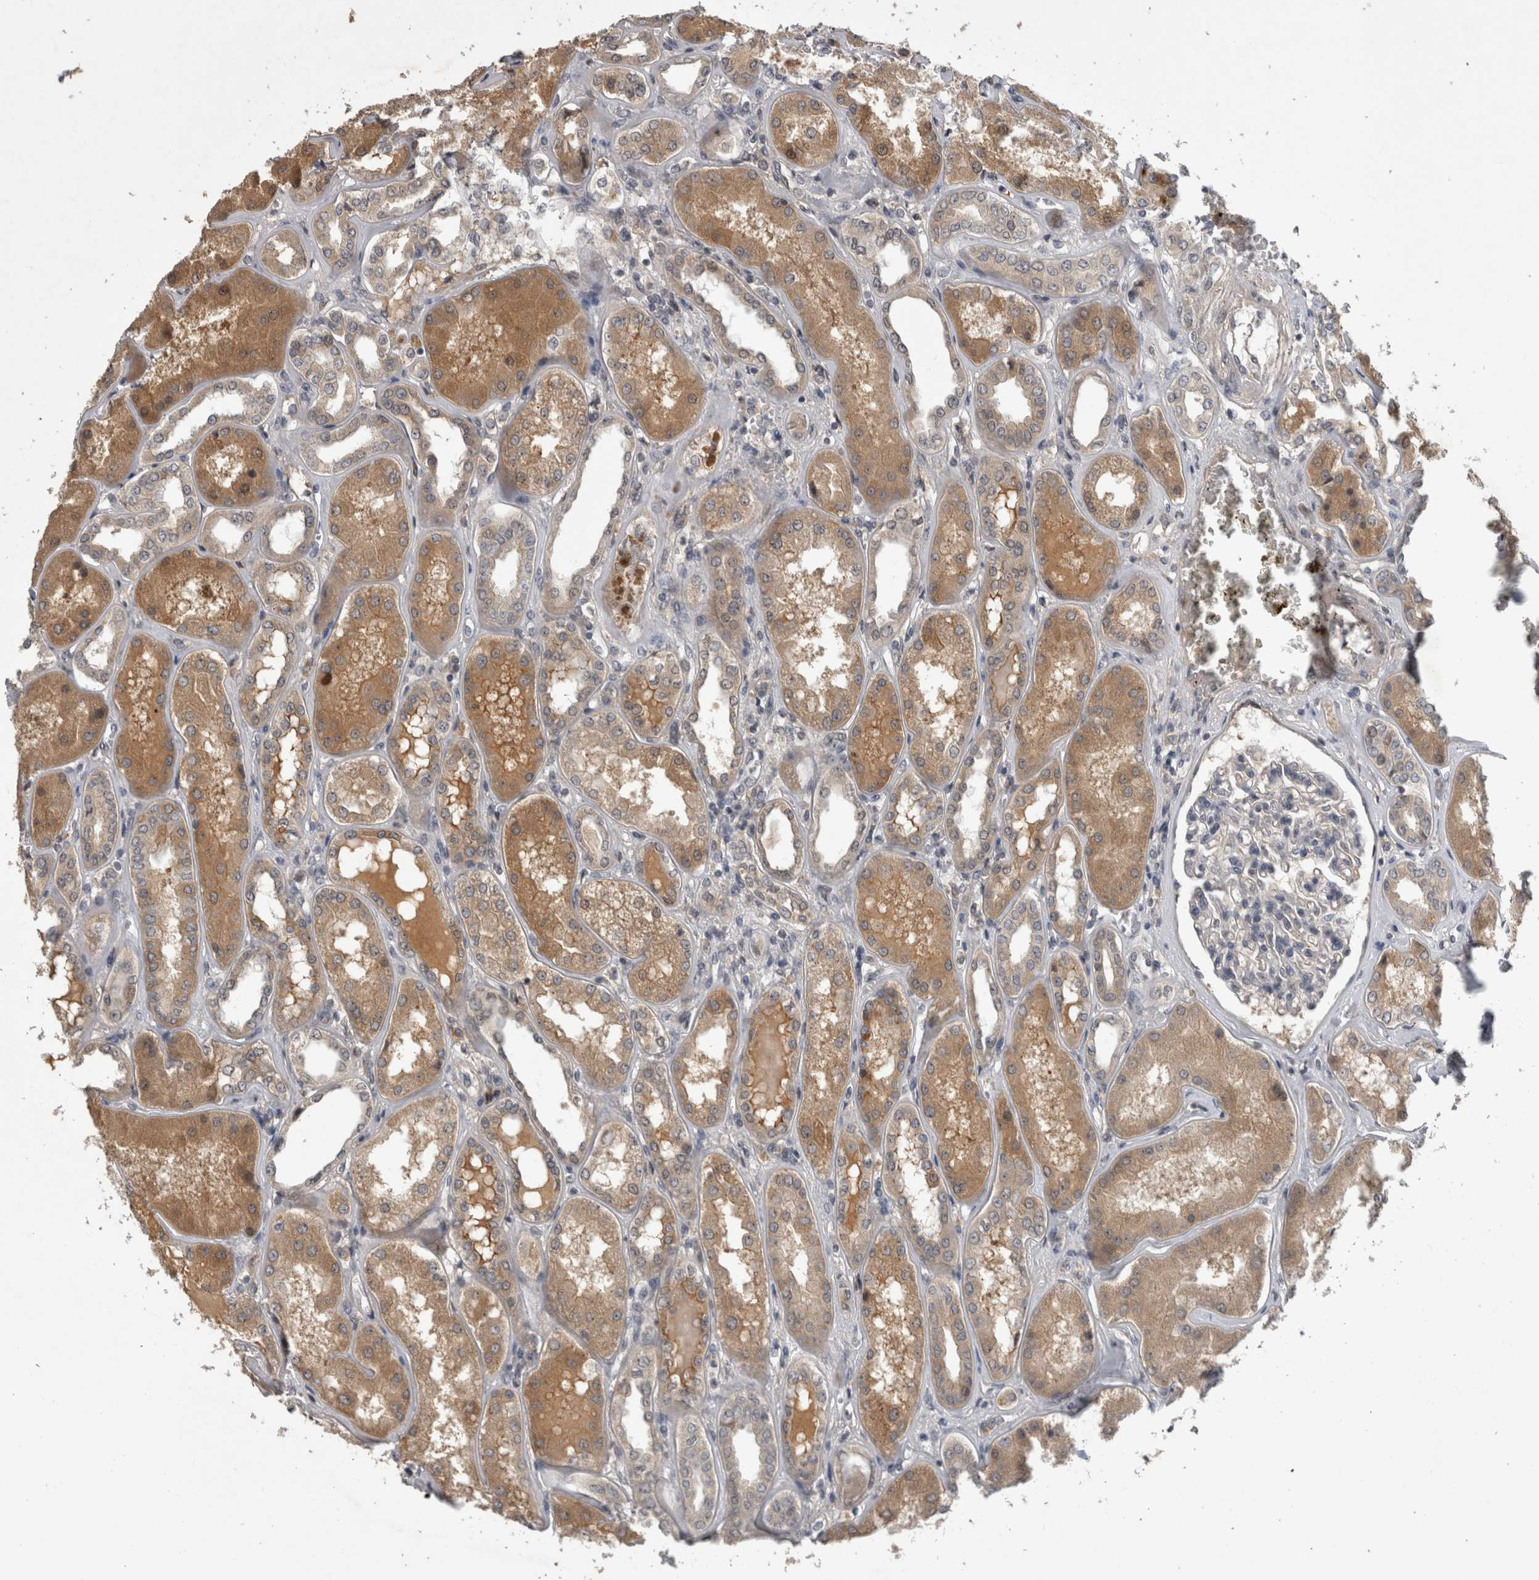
{"staining": {"intensity": "negative", "quantity": "none", "location": "none"}, "tissue": "kidney", "cell_type": "Cells in glomeruli", "image_type": "normal", "snomed": [{"axis": "morphology", "description": "Normal tissue, NOS"}, {"axis": "topography", "description": "Kidney"}], "caption": "Kidney stained for a protein using IHC demonstrates no expression cells in glomeruli.", "gene": "ZNF114", "patient": {"sex": "female", "age": 56}}